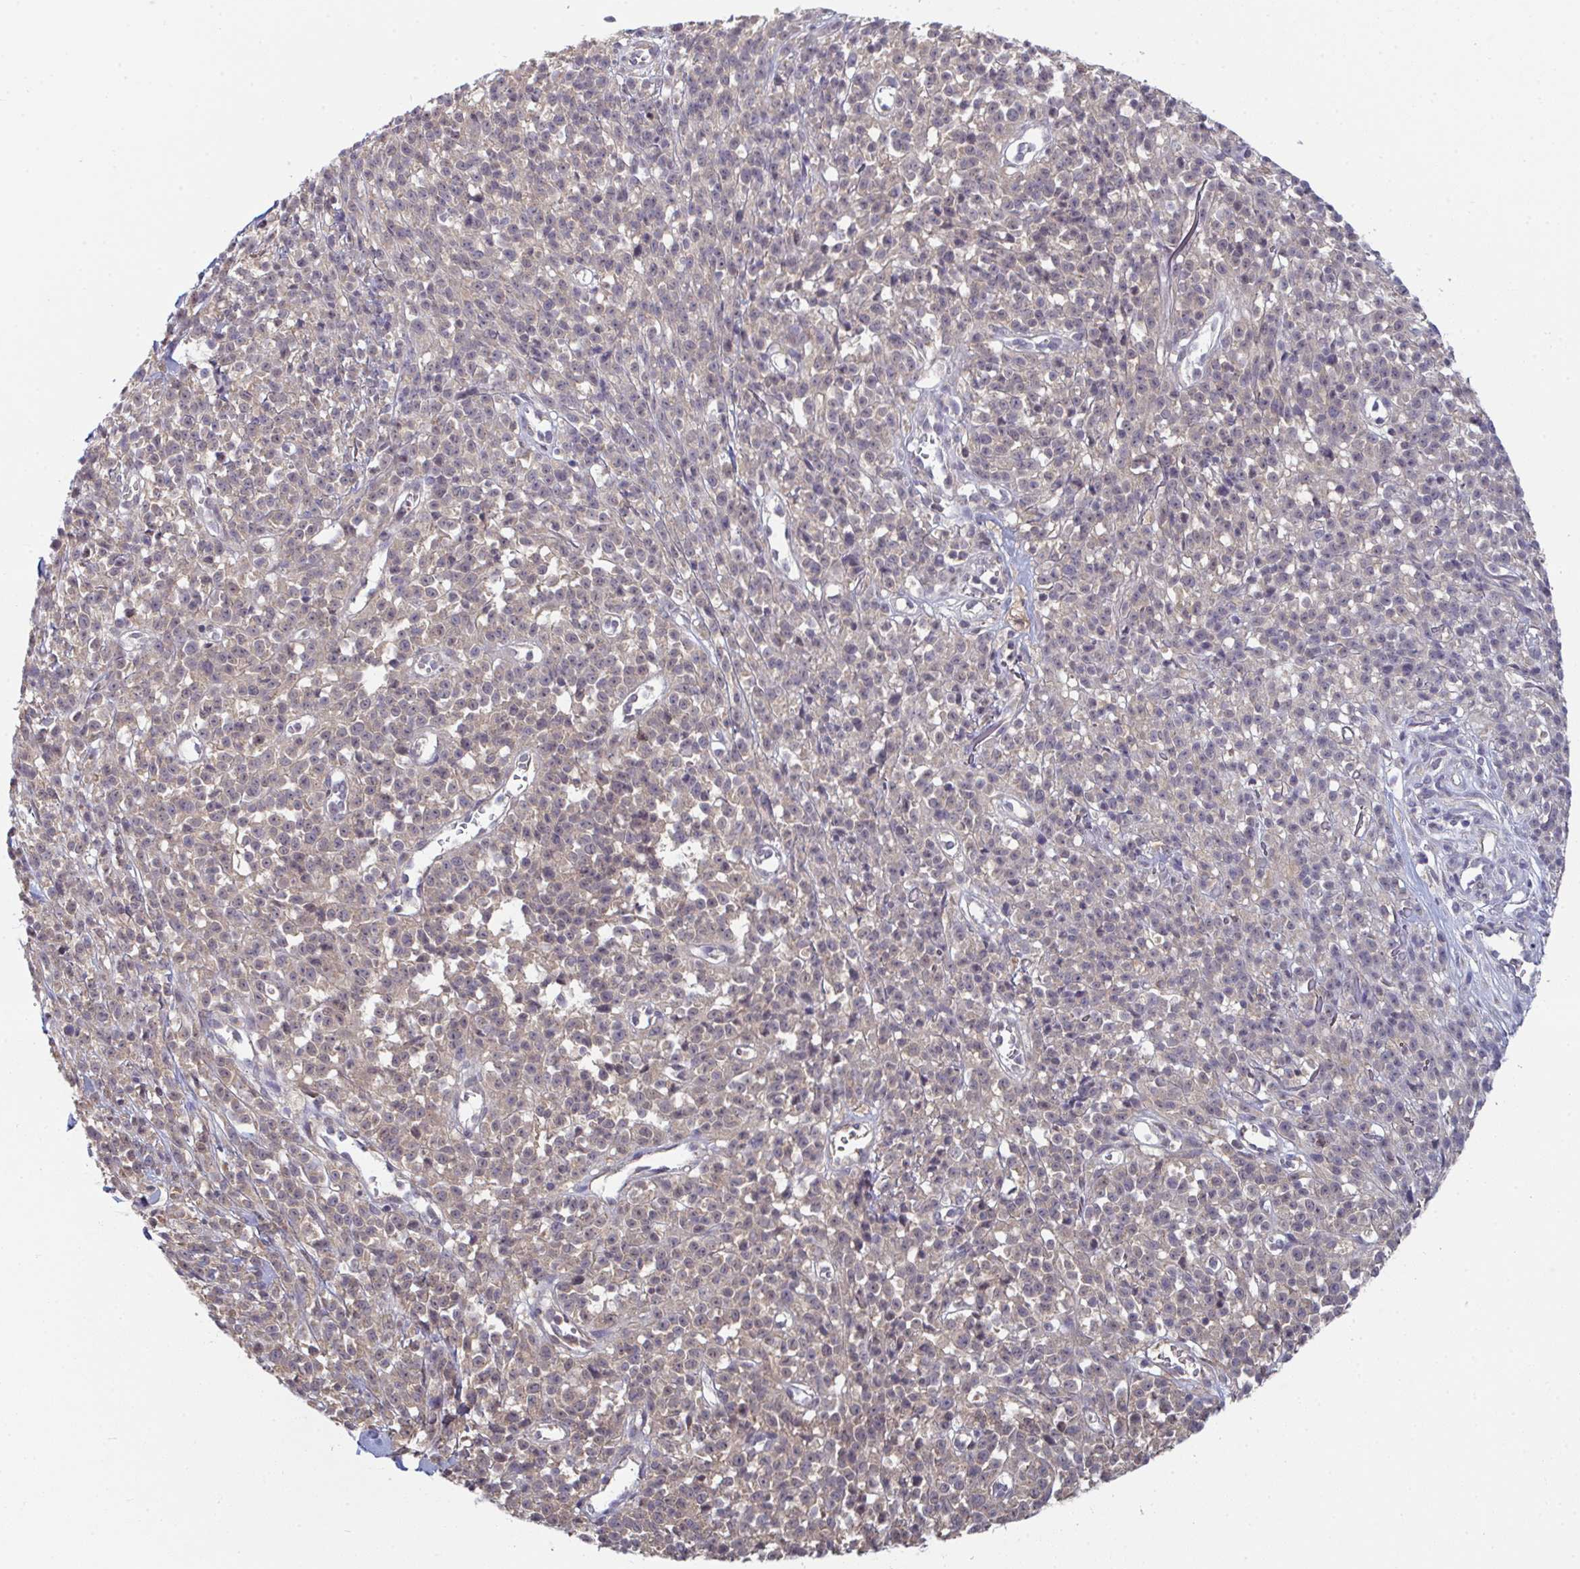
{"staining": {"intensity": "weak", "quantity": "<25%", "location": "nuclear"}, "tissue": "melanoma", "cell_type": "Tumor cells", "image_type": "cancer", "snomed": [{"axis": "morphology", "description": "Malignant melanoma, NOS"}, {"axis": "topography", "description": "Skin"}, {"axis": "topography", "description": "Skin of trunk"}], "caption": "High magnification brightfield microscopy of melanoma stained with DAB (brown) and counterstained with hematoxylin (blue): tumor cells show no significant positivity.", "gene": "TTC9C", "patient": {"sex": "male", "age": 74}}